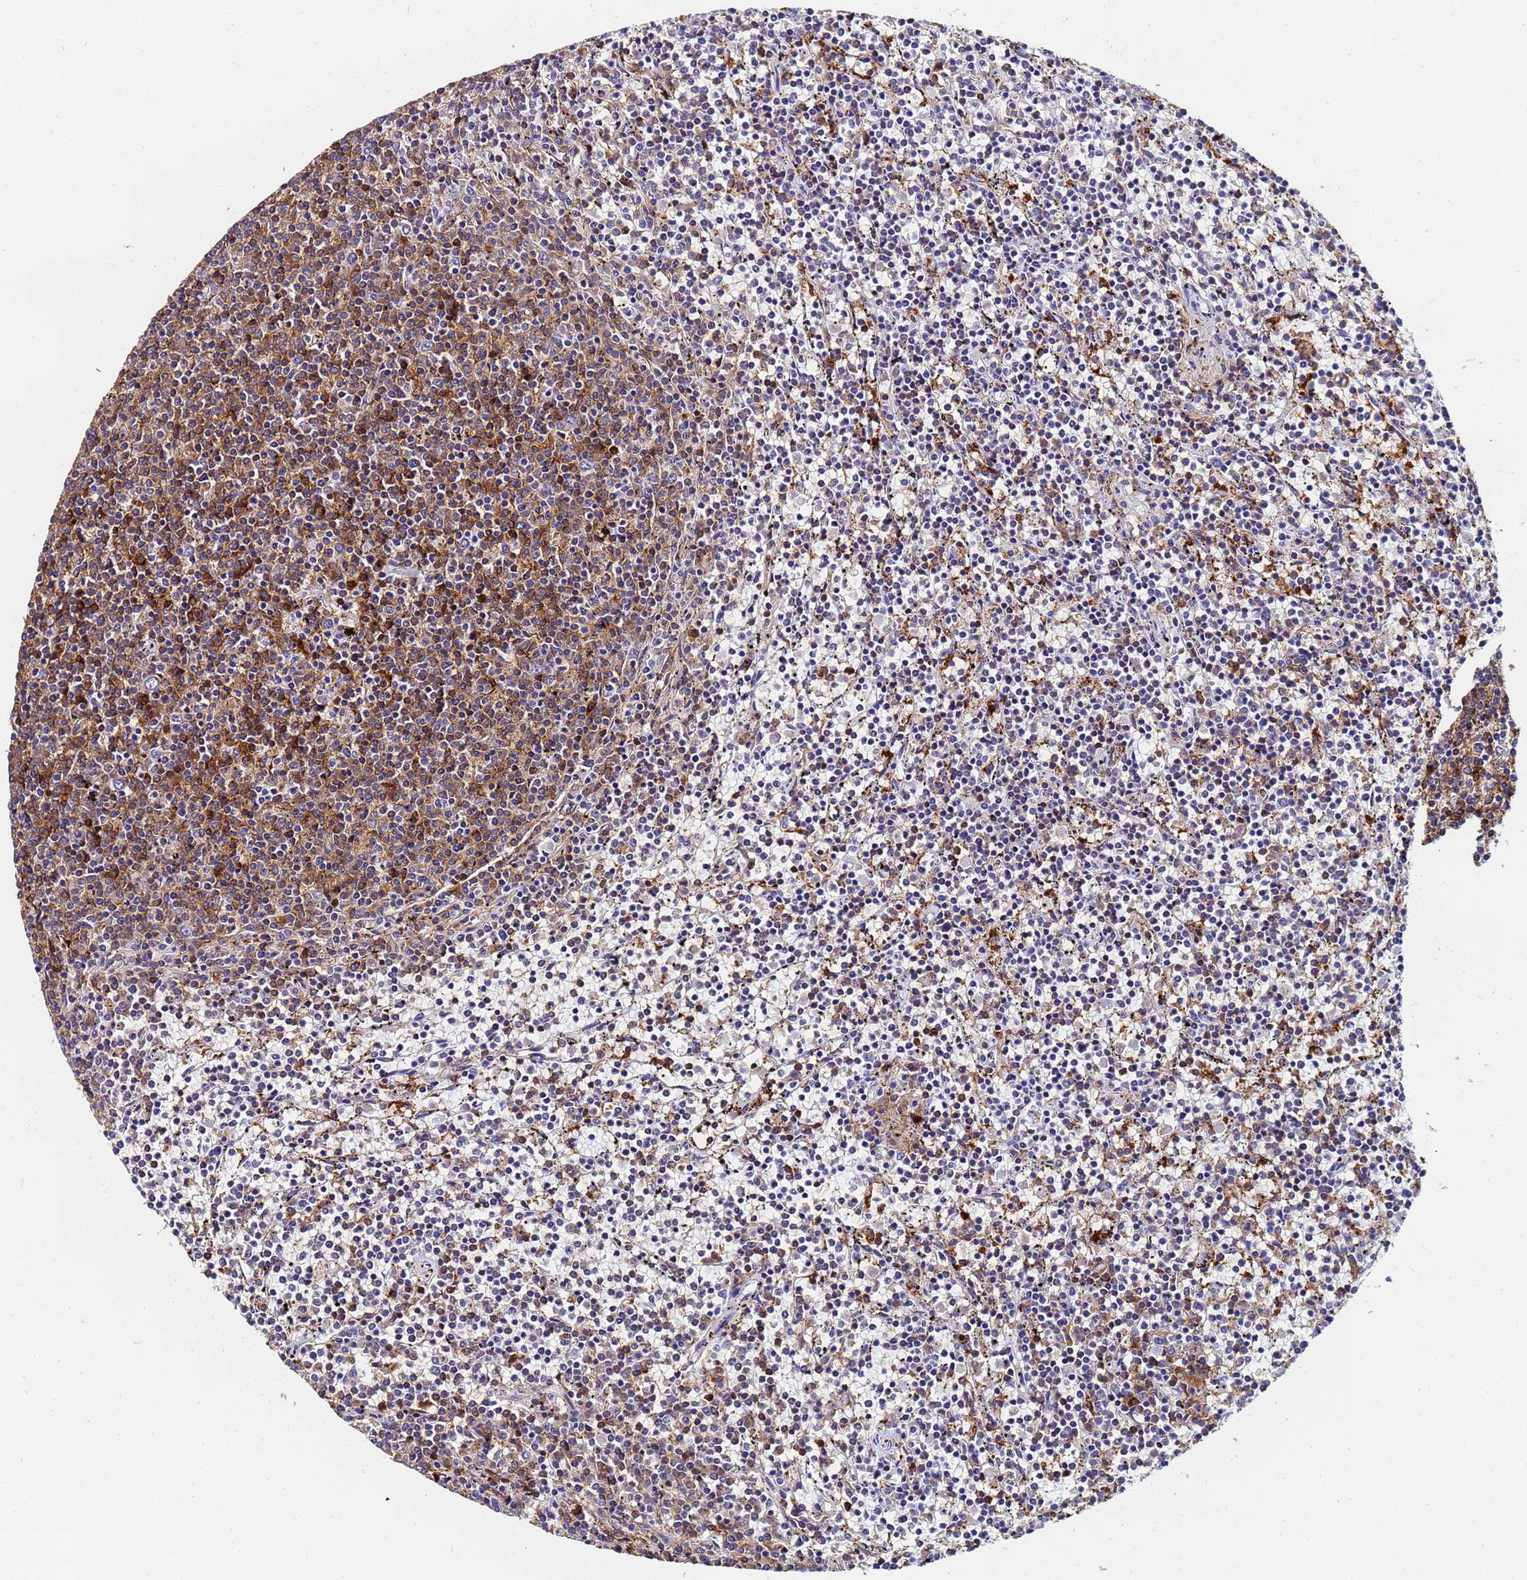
{"staining": {"intensity": "weak", "quantity": "25%-75%", "location": "cytoplasmic/membranous"}, "tissue": "lymphoma", "cell_type": "Tumor cells", "image_type": "cancer", "snomed": [{"axis": "morphology", "description": "Malignant lymphoma, non-Hodgkin's type, Low grade"}, {"axis": "topography", "description": "Spleen"}], "caption": "Immunohistochemistry (IHC) of human lymphoma exhibits low levels of weak cytoplasmic/membranous staining in approximately 25%-75% of tumor cells.", "gene": "BASP1", "patient": {"sex": "female", "age": 50}}